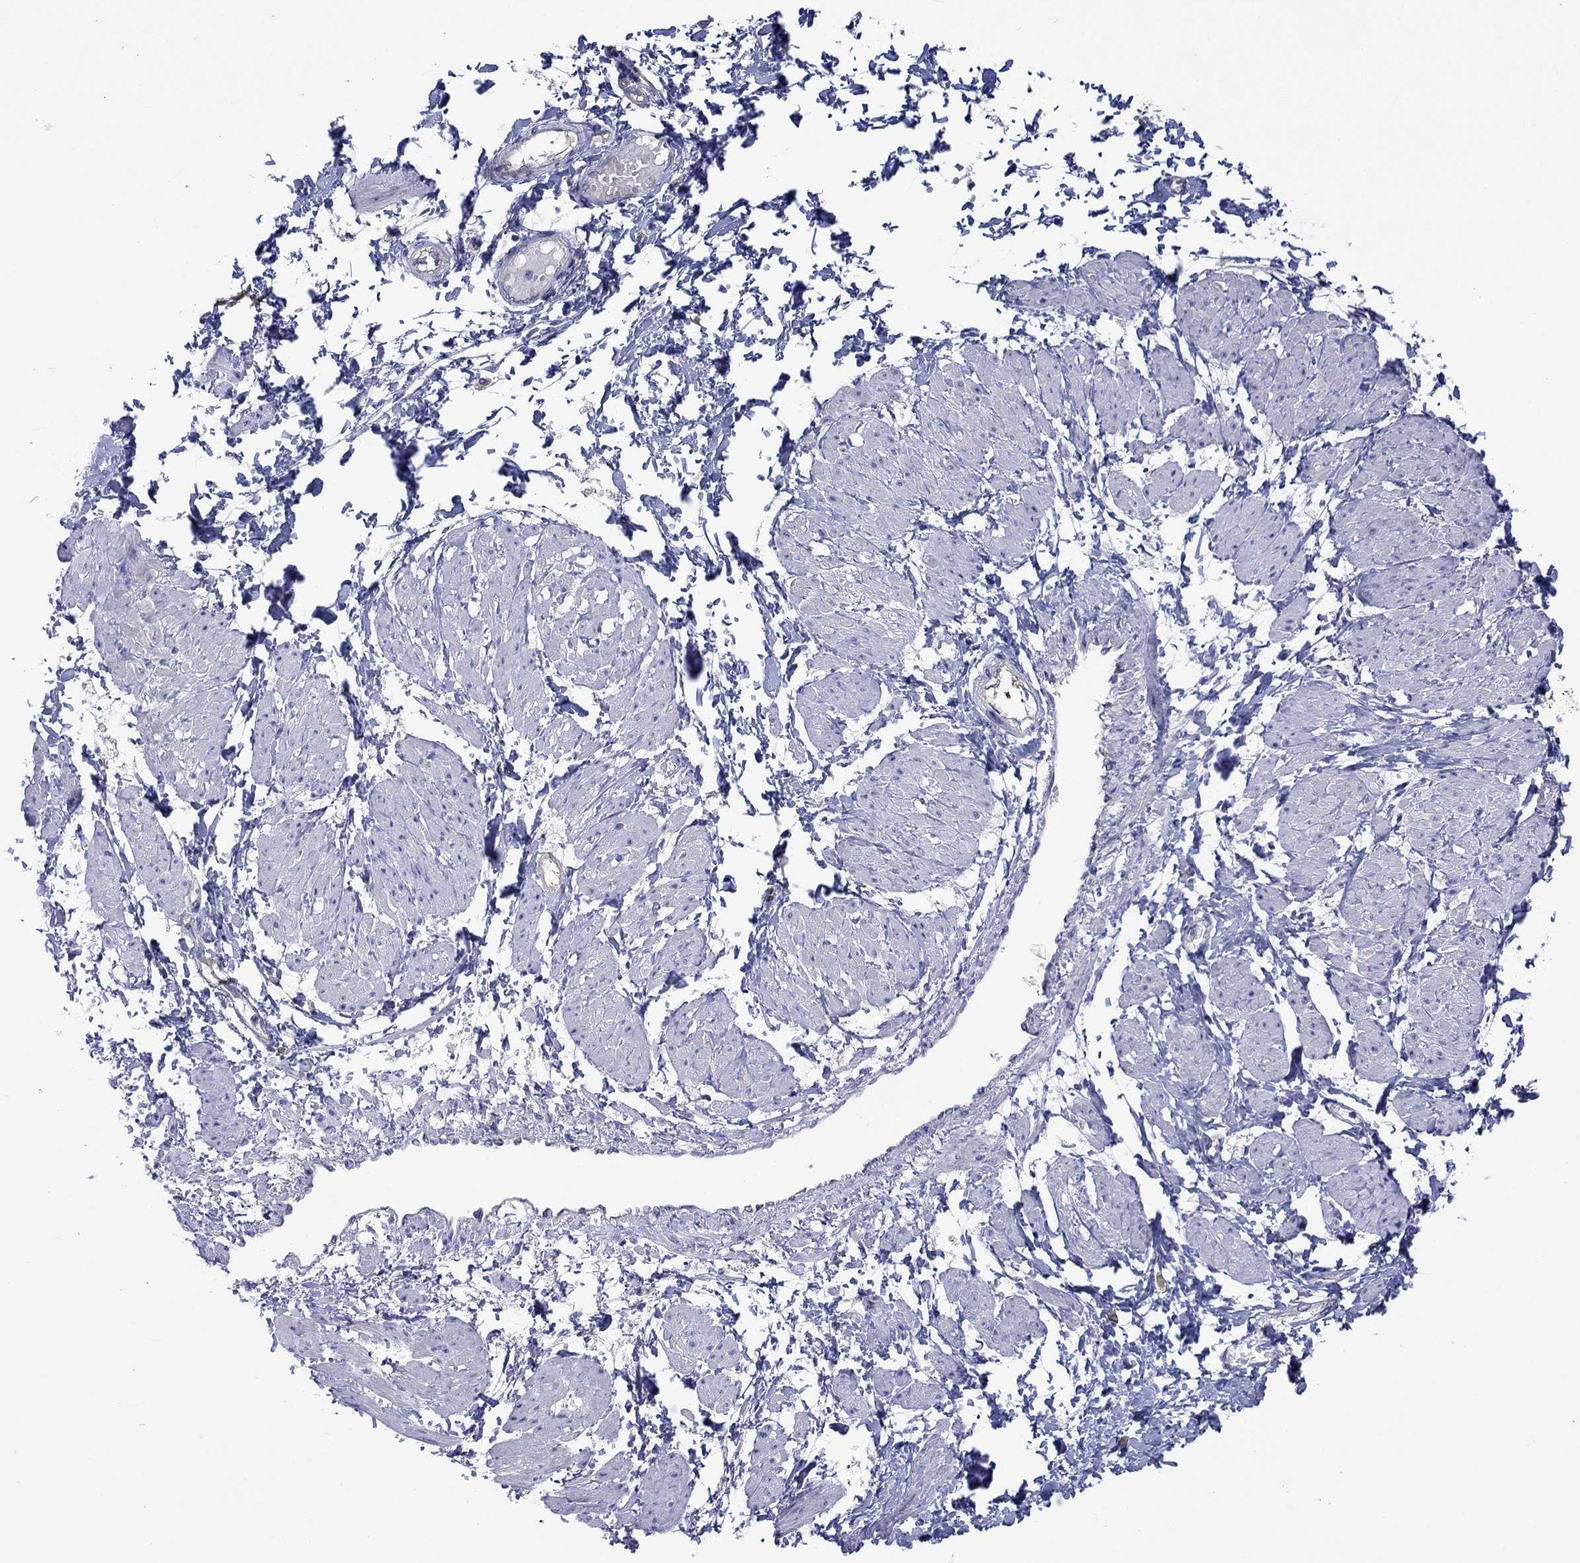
{"staining": {"intensity": "negative", "quantity": "none", "location": "none"}, "tissue": "smooth muscle", "cell_type": "Smooth muscle cells", "image_type": "normal", "snomed": [{"axis": "morphology", "description": "Normal tissue, NOS"}, {"axis": "topography", "description": "Smooth muscle"}, {"axis": "topography", "description": "Uterus"}], "caption": "Smooth muscle cells are negative for protein expression in benign human smooth muscle. Brightfield microscopy of immunohistochemistry stained with DAB (3,3'-diaminobenzidine) (brown) and hematoxylin (blue), captured at high magnification.", "gene": "PLCL2", "patient": {"sex": "female", "age": 39}}